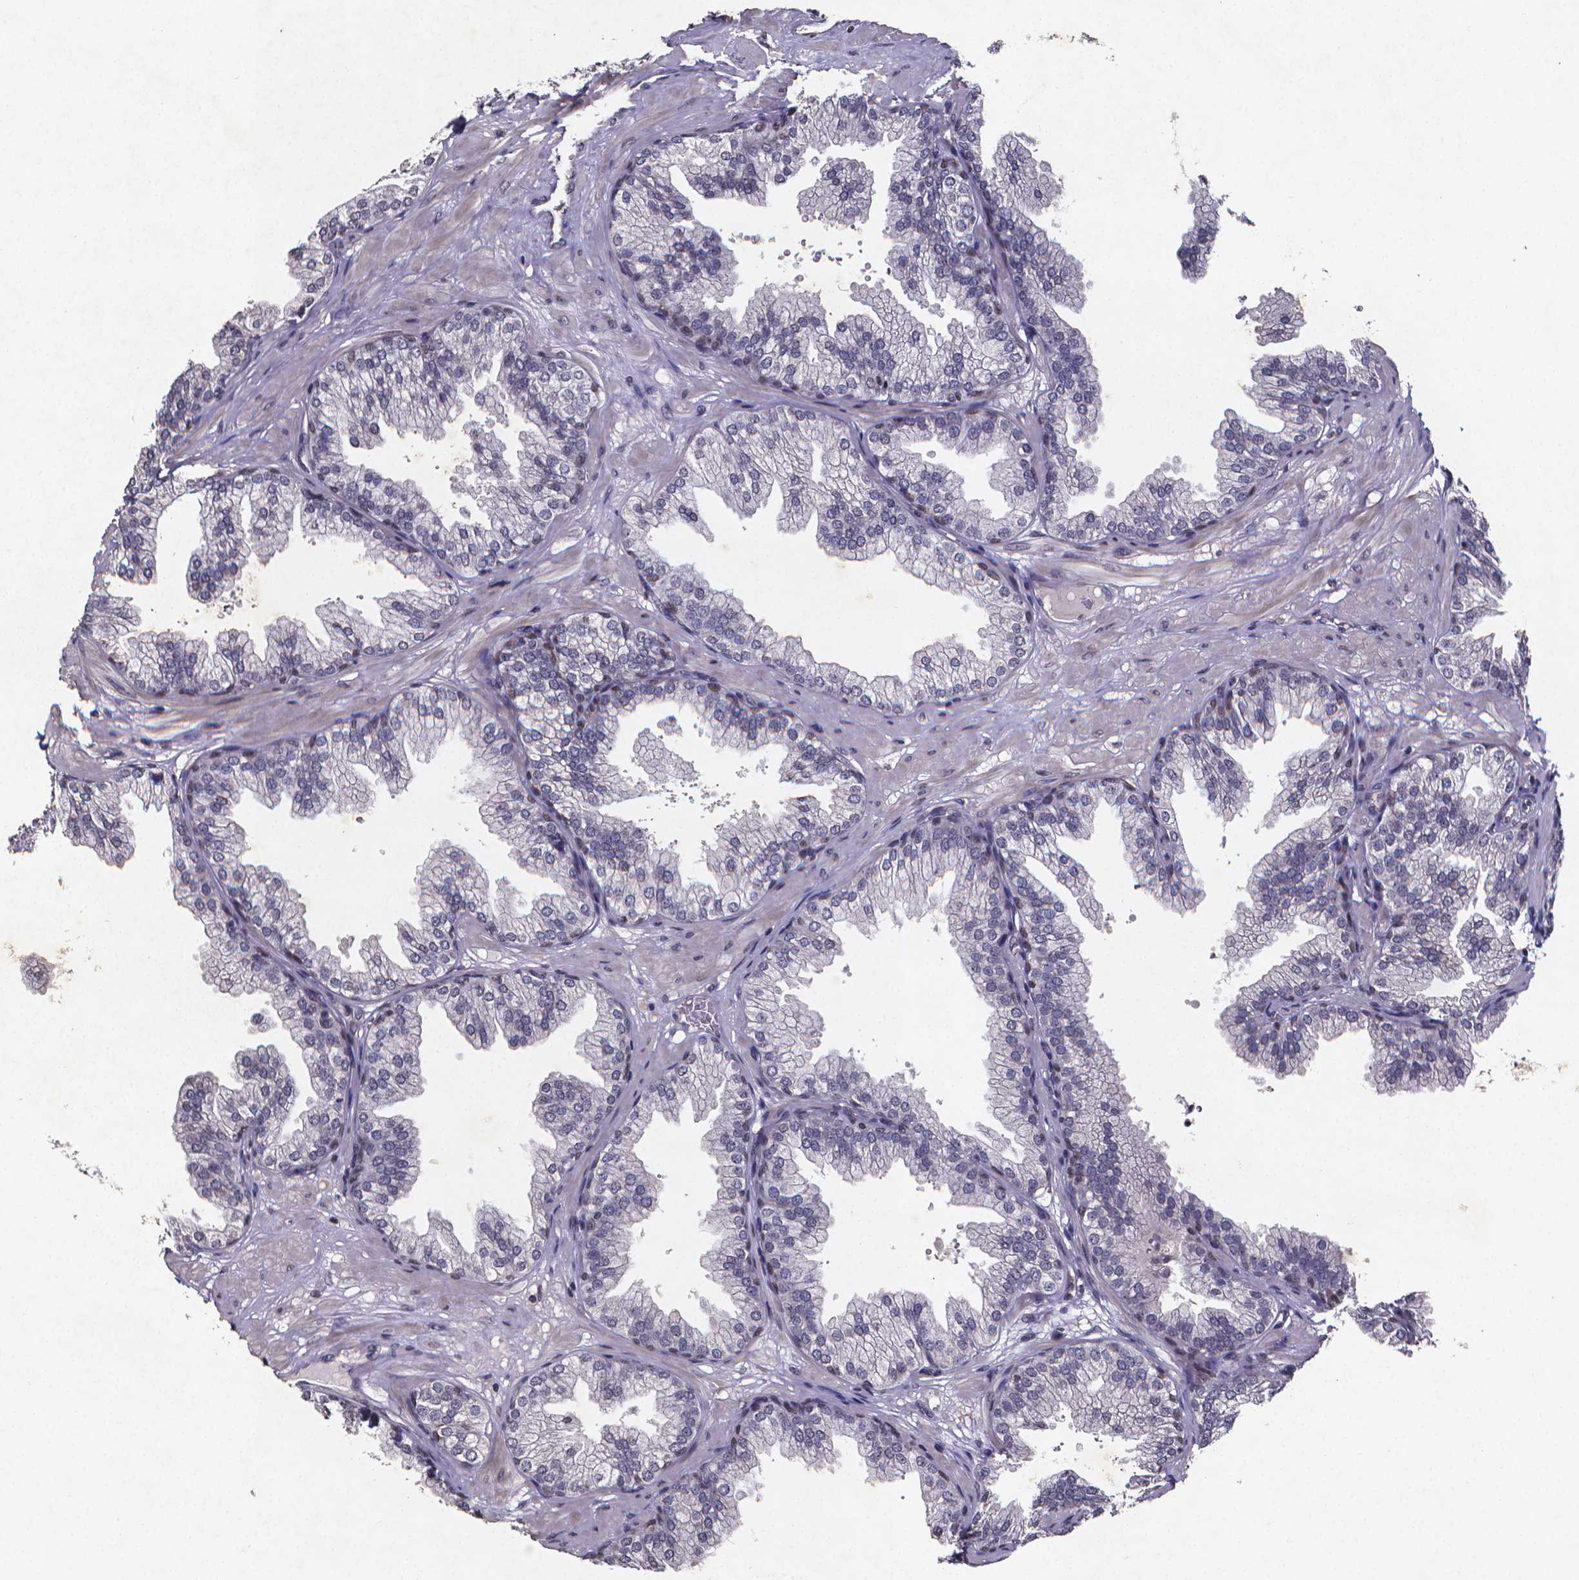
{"staining": {"intensity": "weak", "quantity": "<25%", "location": "nuclear"}, "tissue": "prostate", "cell_type": "Glandular cells", "image_type": "normal", "snomed": [{"axis": "morphology", "description": "Normal tissue, NOS"}, {"axis": "topography", "description": "Prostate"}], "caption": "A histopathology image of human prostate is negative for staining in glandular cells. The staining is performed using DAB (3,3'-diaminobenzidine) brown chromogen with nuclei counter-stained in using hematoxylin.", "gene": "TP73", "patient": {"sex": "male", "age": 37}}